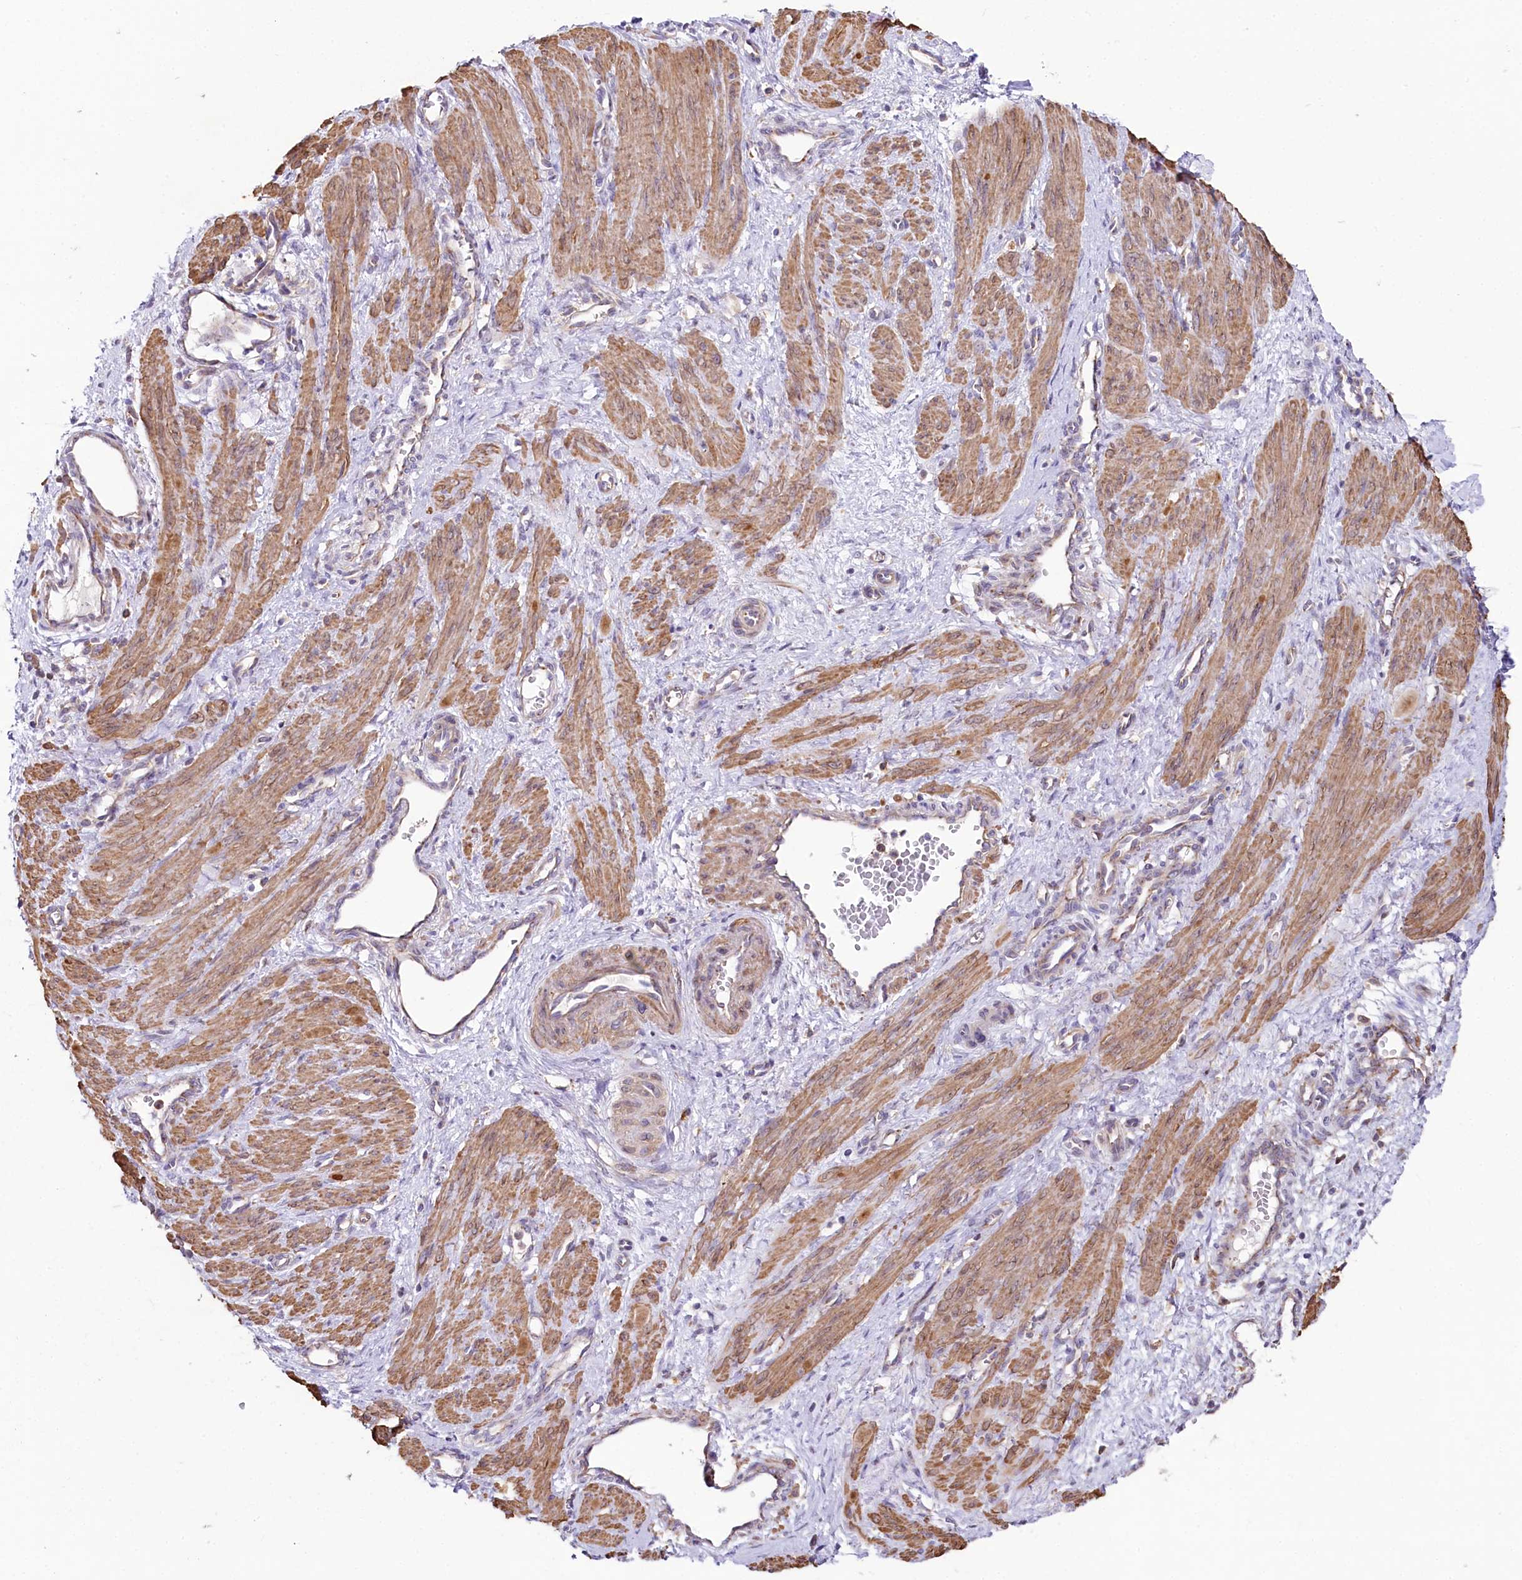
{"staining": {"intensity": "moderate", "quantity": ">75%", "location": "cytoplasmic/membranous"}, "tissue": "smooth muscle", "cell_type": "Smooth muscle cells", "image_type": "normal", "snomed": [{"axis": "morphology", "description": "Normal tissue, NOS"}, {"axis": "topography", "description": "Endometrium"}], "caption": "The histopathology image demonstrates staining of unremarkable smooth muscle, revealing moderate cytoplasmic/membranous protein expression (brown color) within smooth muscle cells. The staining was performed using DAB, with brown indicating positive protein expression. Nuclei are stained blue with hematoxylin.", "gene": "STX6", "patient": {"sex": "female", "age": 33}}